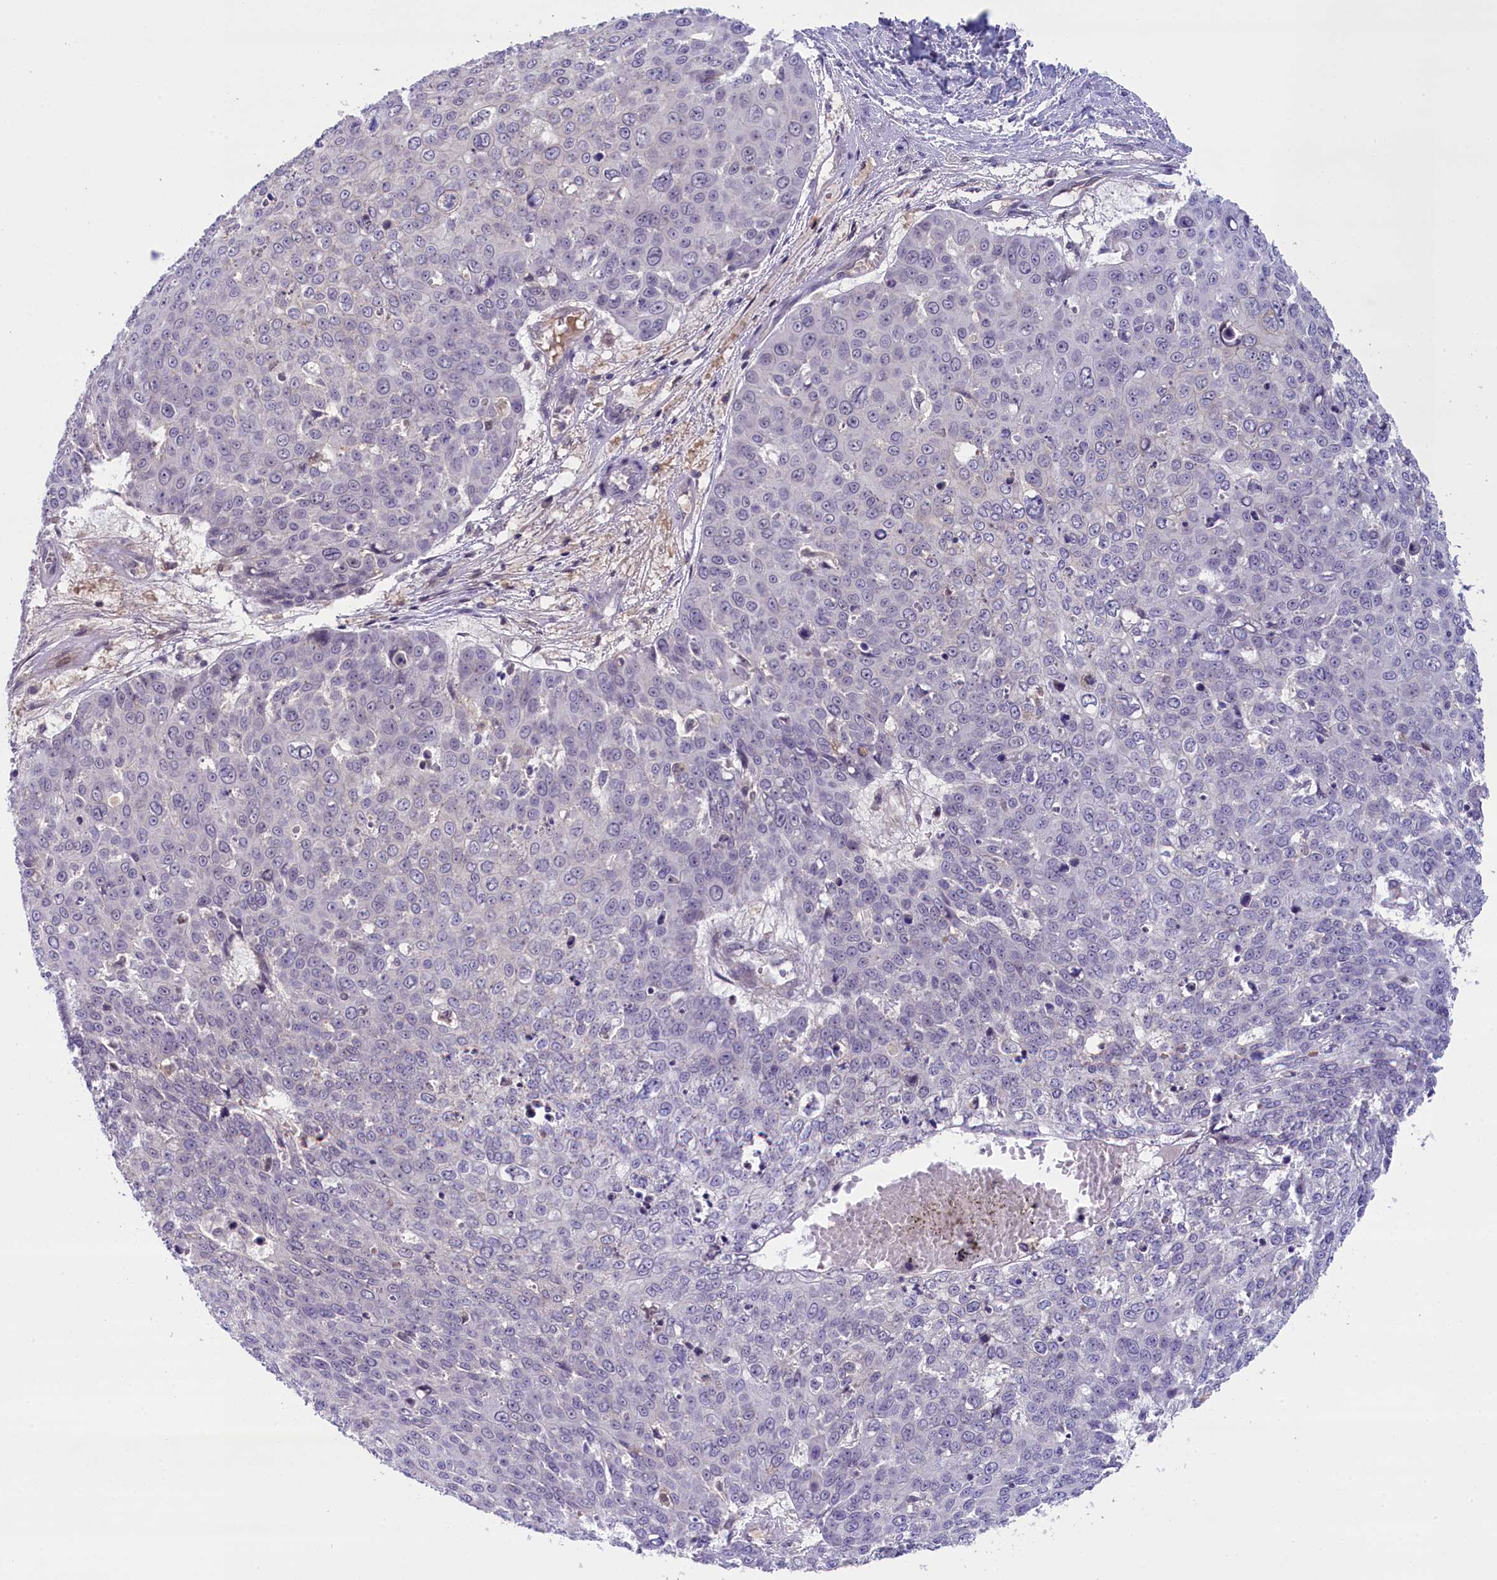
{"staining": {"intensity": "negative", "quantity": "none", "location": "none"}, "tissue": "skin cancer", "cell_type": "Tumor cells", "image_type": "cancer", "snomed": [{"axis": "morphology", "description": "Squamous cell carcinoma, NOS"}, {"axis": "topography", "description": "Skin"}], "caption": "Immunohistochemistry histopathology image of skin squamous cell carcinoma stained for a protein (brown), which reveals no staining in tumor cells.", "gene": "CRAMP1", "patient": {"sex": "male", "age": 71}}